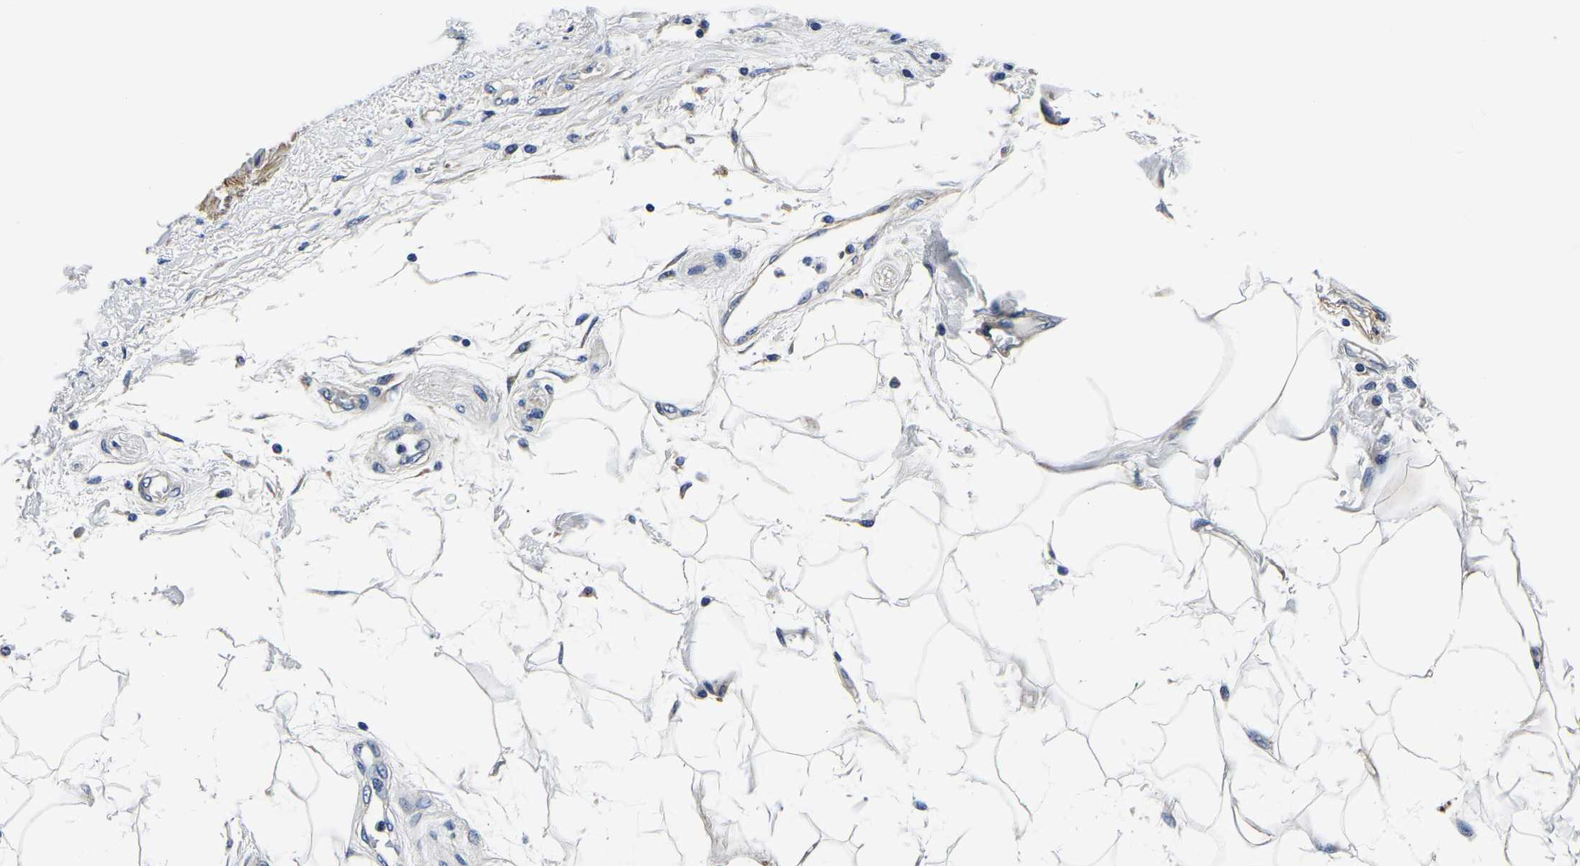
{"staining": {"intensity": "weak", "quantity": "25%-75%", "location": "cytoplasmic/membranous"}, "tissue": "adipose tissue", "cell_type": "Adipocytes", "image_type": "normal", "snomed": [{"axis": "morphology", "description": "Normal tissue, NOS"}, {"axis": "morphology", "description": "Adenocarcinoma, NOS"}, {"axis": "topography", "description": "Duodenum"}, {"axis": "topography", "description": "Peripheral nerve tissue"}], "caption": "Immunohistochemical staining of benign adipose tissue shows weak cytoplasmic/membranous protein expression in approximately 25%-75% of adipocytes.", "gene": "KCTD17", "patient": {"sex": "female", "age": 60}}